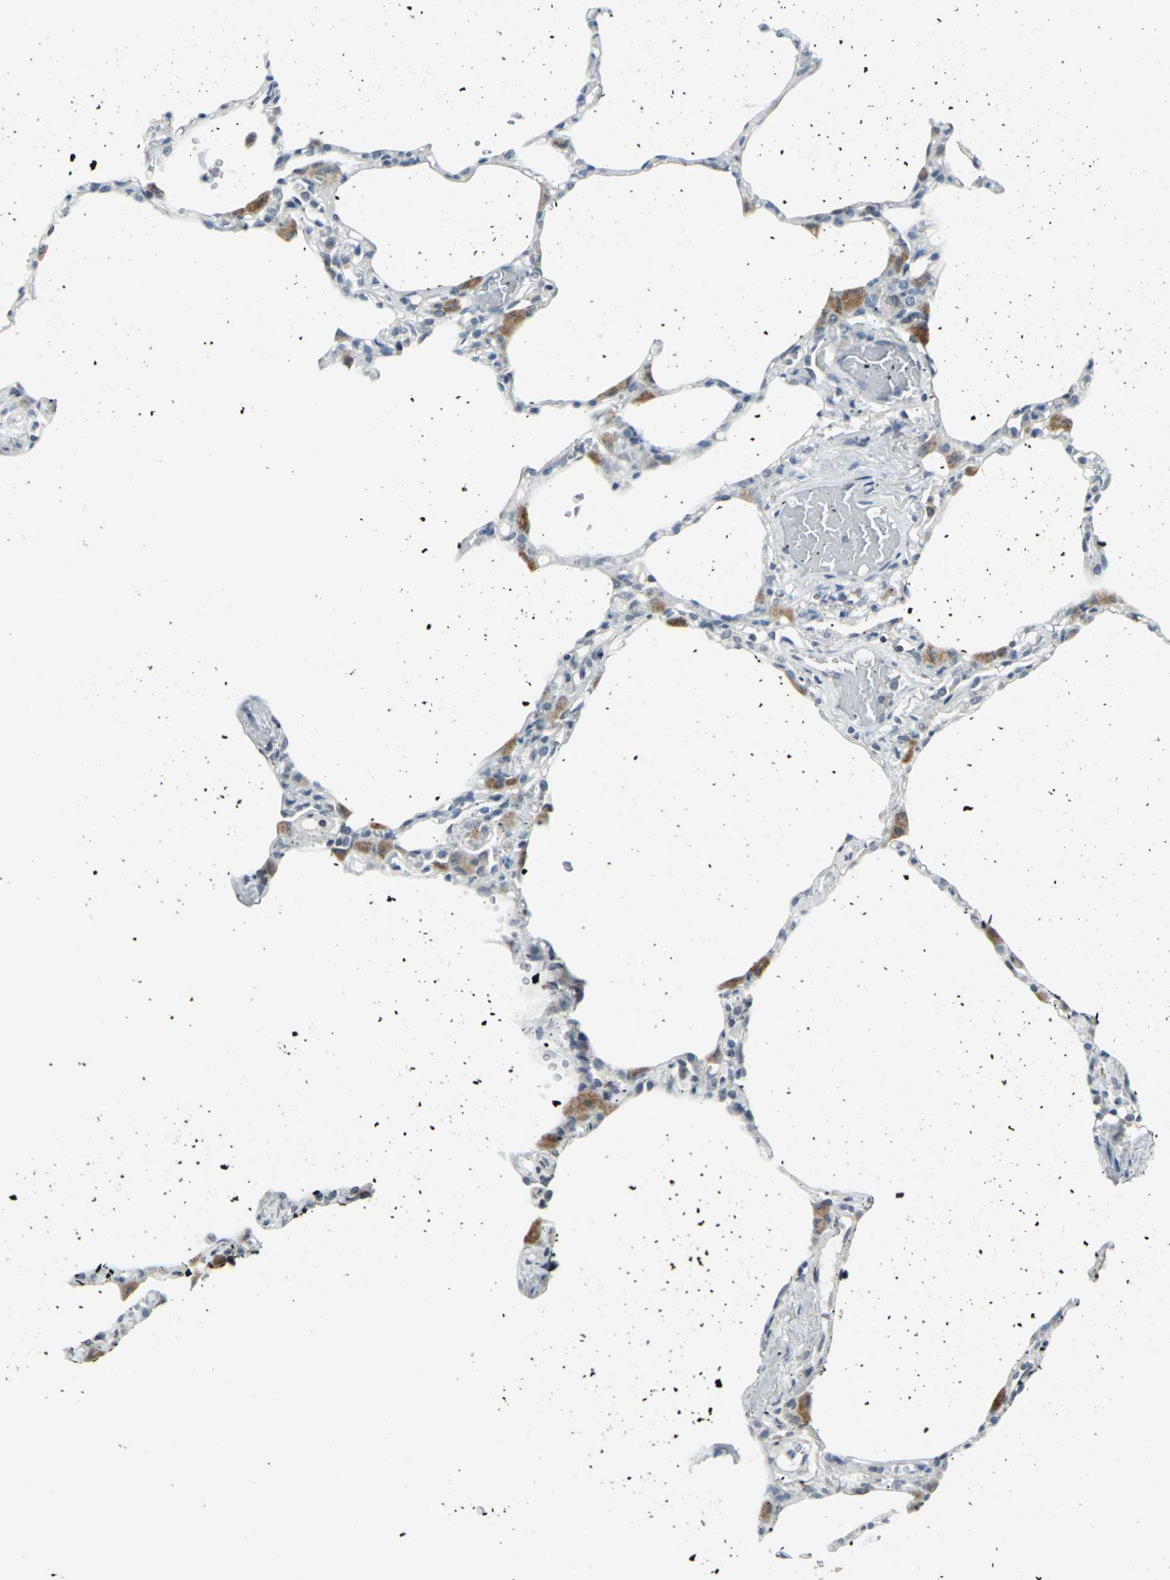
{"staining": {"intensity": "negative", "quantity": "none", "location": "none"}, "tissue": "lung", "cell_type": "Alveolar cells", "image_type": "normal", "snomed": [{"axis": "morphology", "description": "Normal tissue, NOS"}, {"axis": "topography", "description": "Lung"}], "caption": "DAB (3,3'-diaminobenzidine) immunohistochemical staining of normal lung reveals no significant positivity in alveolar cells.", "gene": "SNUPN", "patient": {"sex": "female", "age": 49}}